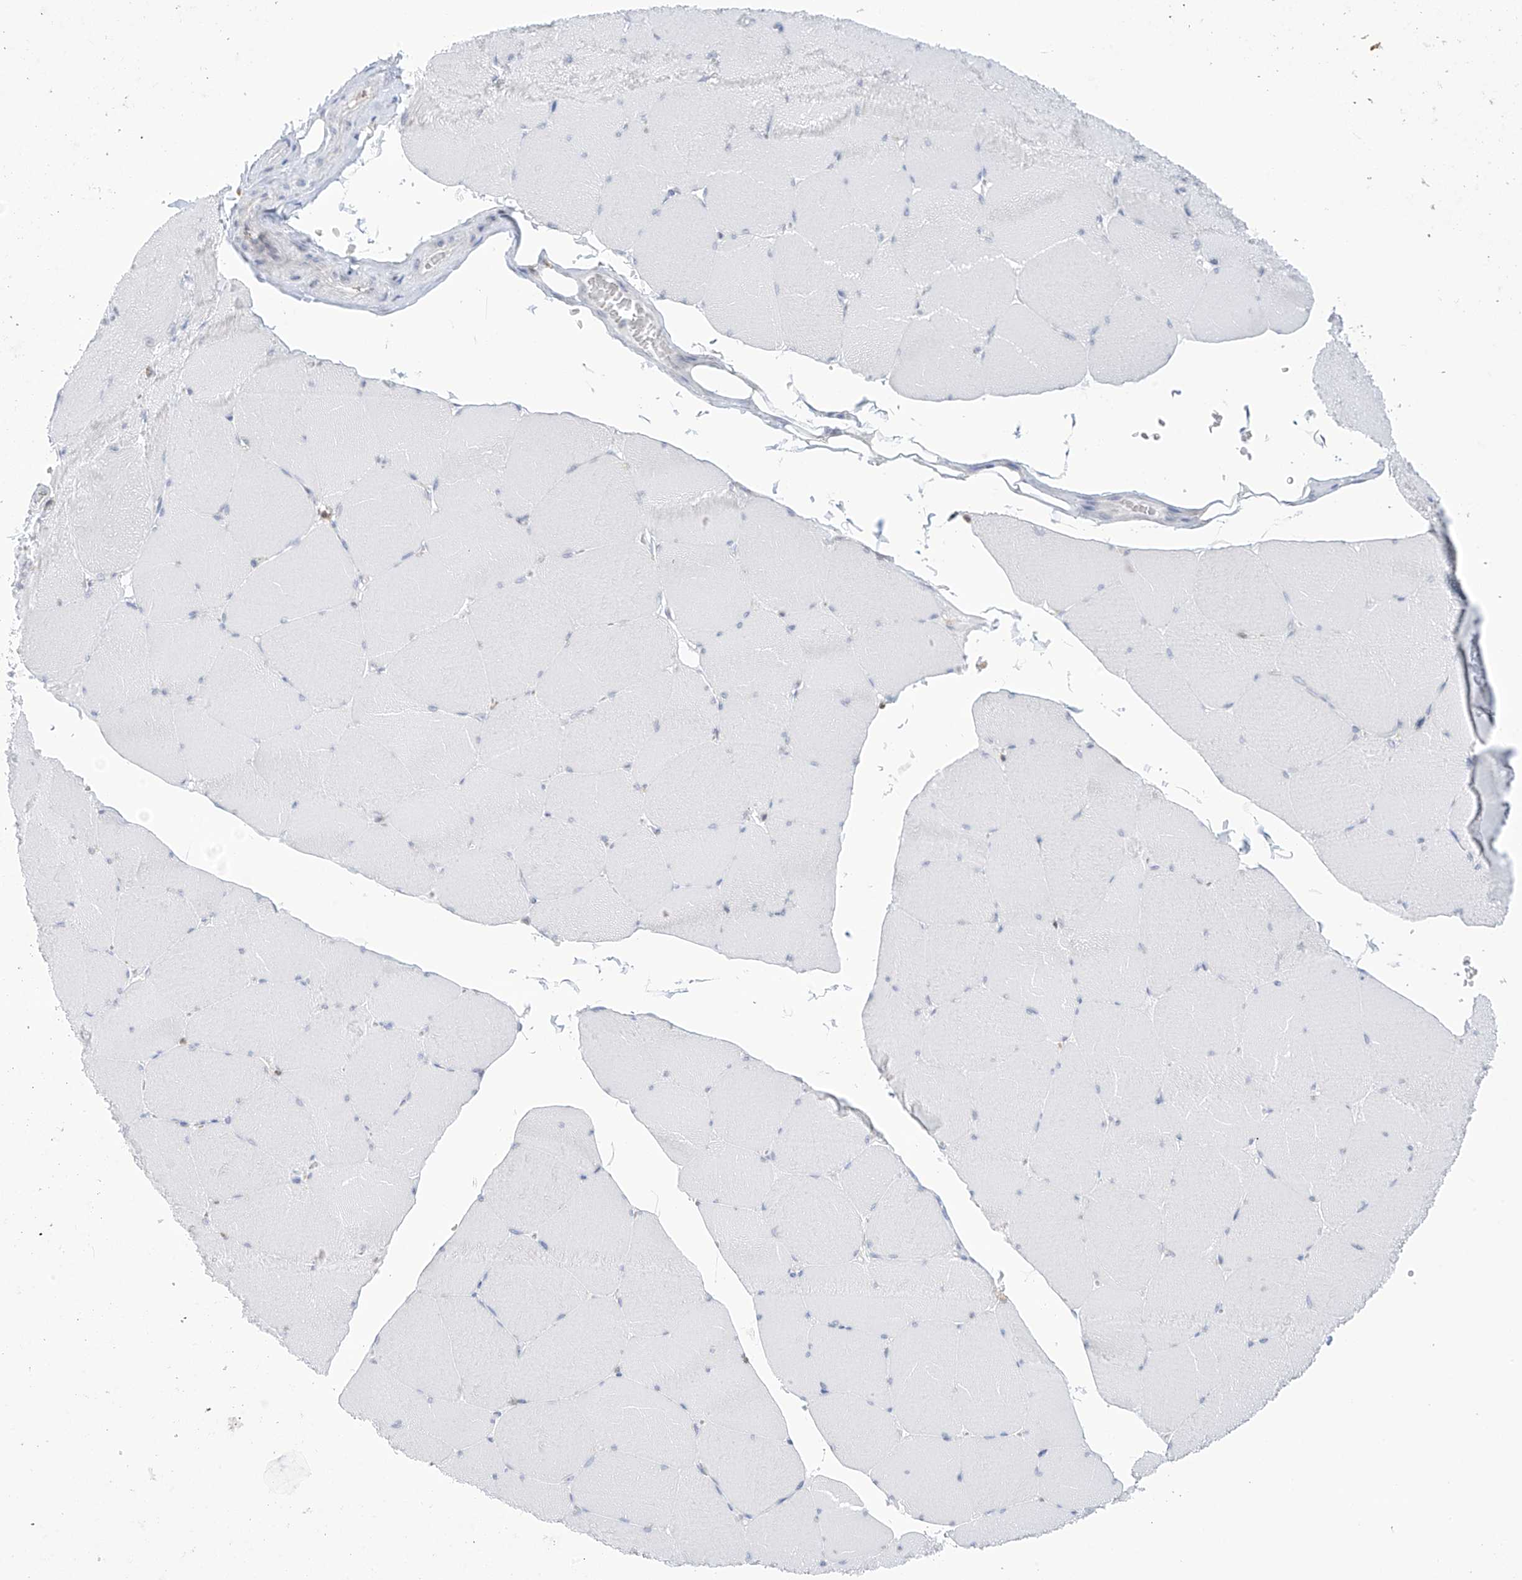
{"staining": {"intensity": "negative", "quantity": "none", "location": "none"}, "tissue": "skeletal muscle", "cell_type": "Myocytes", "image_type": "normal", "snomed": [{"axis": "morphology", "description": "Normal tissue, NOS"}, {"axis": "topography", "description": "Skeletal muscle"}, {"axis": "topography", "description": "Head-Neck"}], "caption": "This is an IHC image of benign skeletal muscle. There is no positivity in myocytes.", "gene": "TBXAS1", "patient": {"sex": "male", "age": 66}}